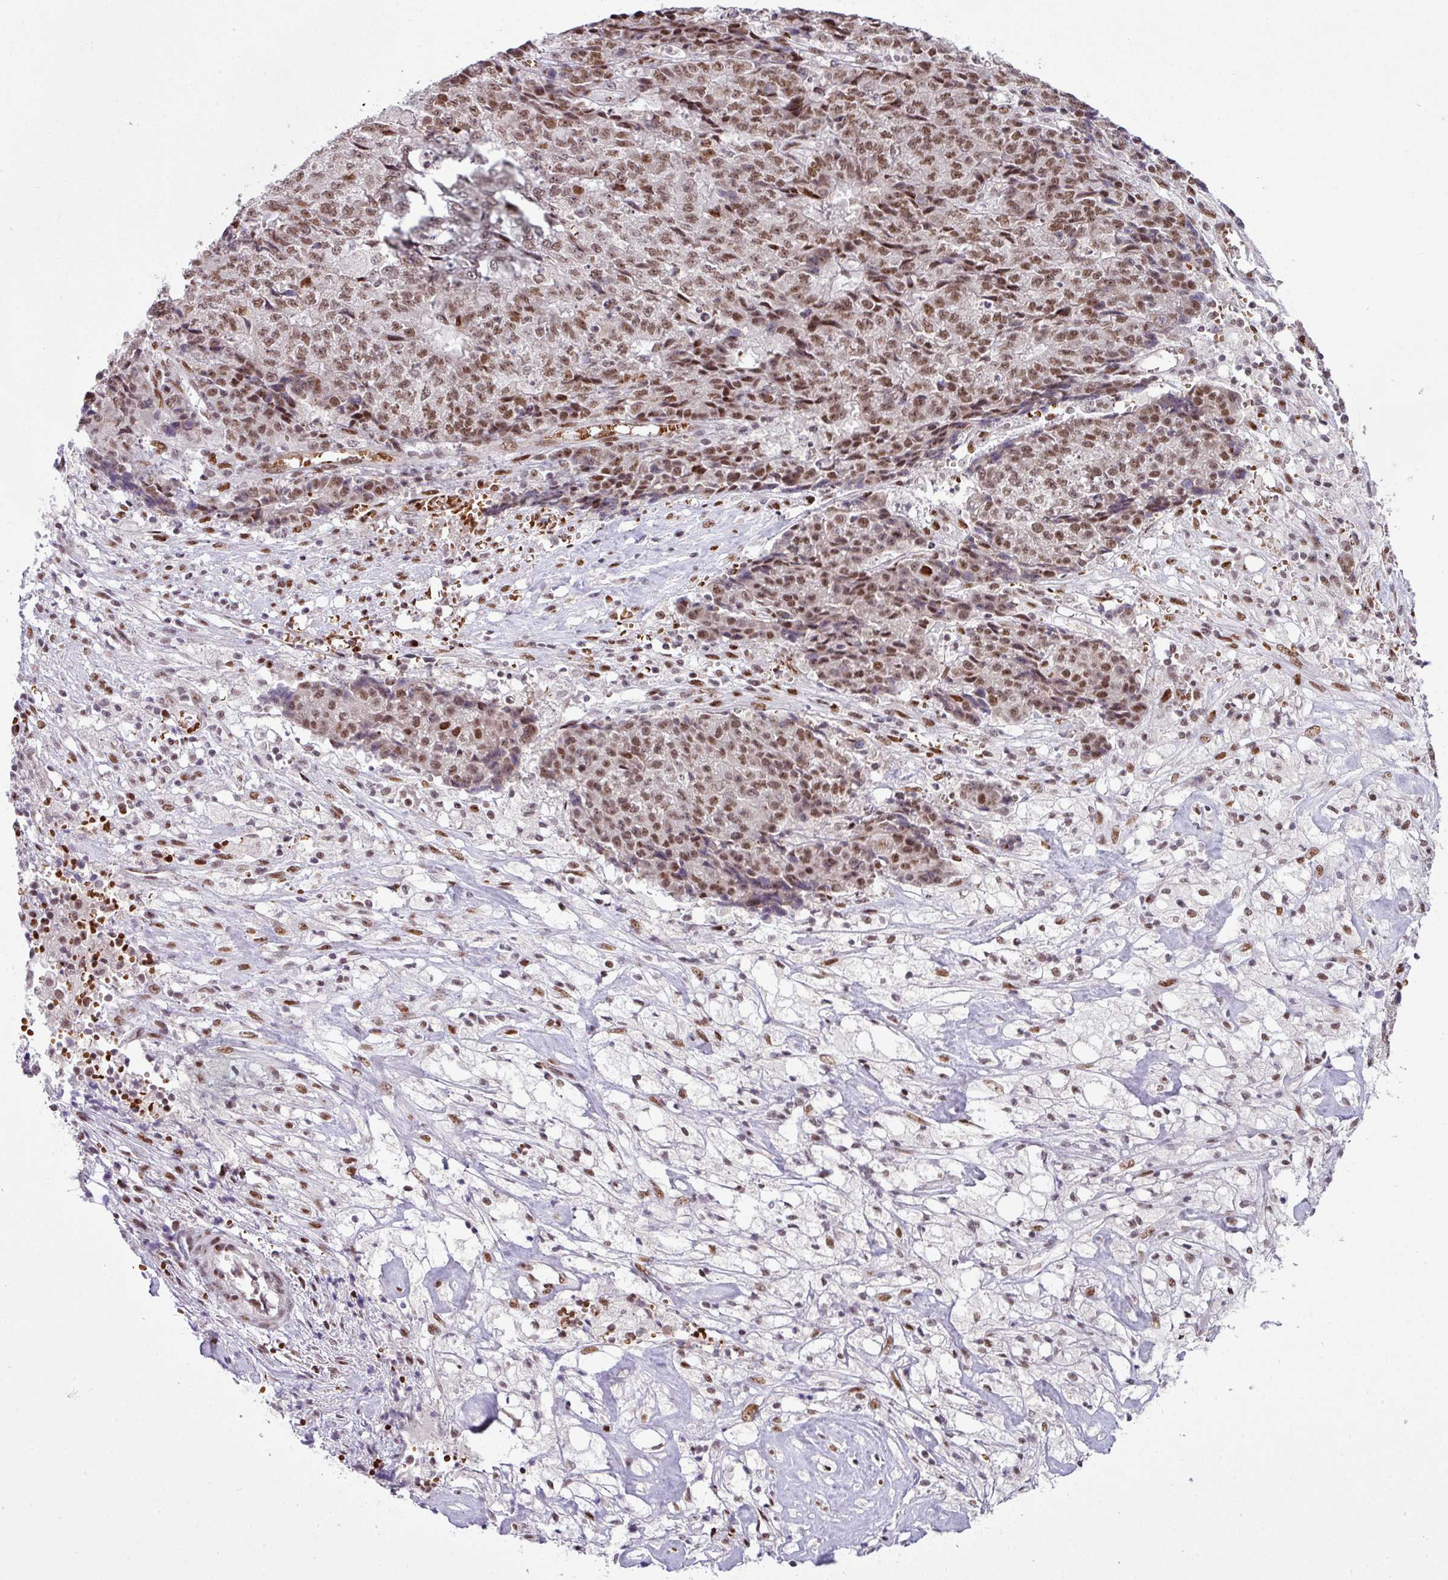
{"staining": {"intensity": "moderate", "quantity": ">75%", "location": "nuclear"}, "tissue": "ovarian cancer", "cell_type": "Tumor cells", "image_type": "cancer", "snomed": [{"axis": "morphology", "description": "Carcinoma, endometroid"}, {"axis": "topography", "description": "Ovary"}], "caption": "Ovarian cancer (endometroid carcinoma) stained for a protein (brown) shows moderate nuclear positive positivity in about >75% of tumor cells.", "gene": "PRDM5", "patient": {"sex": "female", "age": 42}}